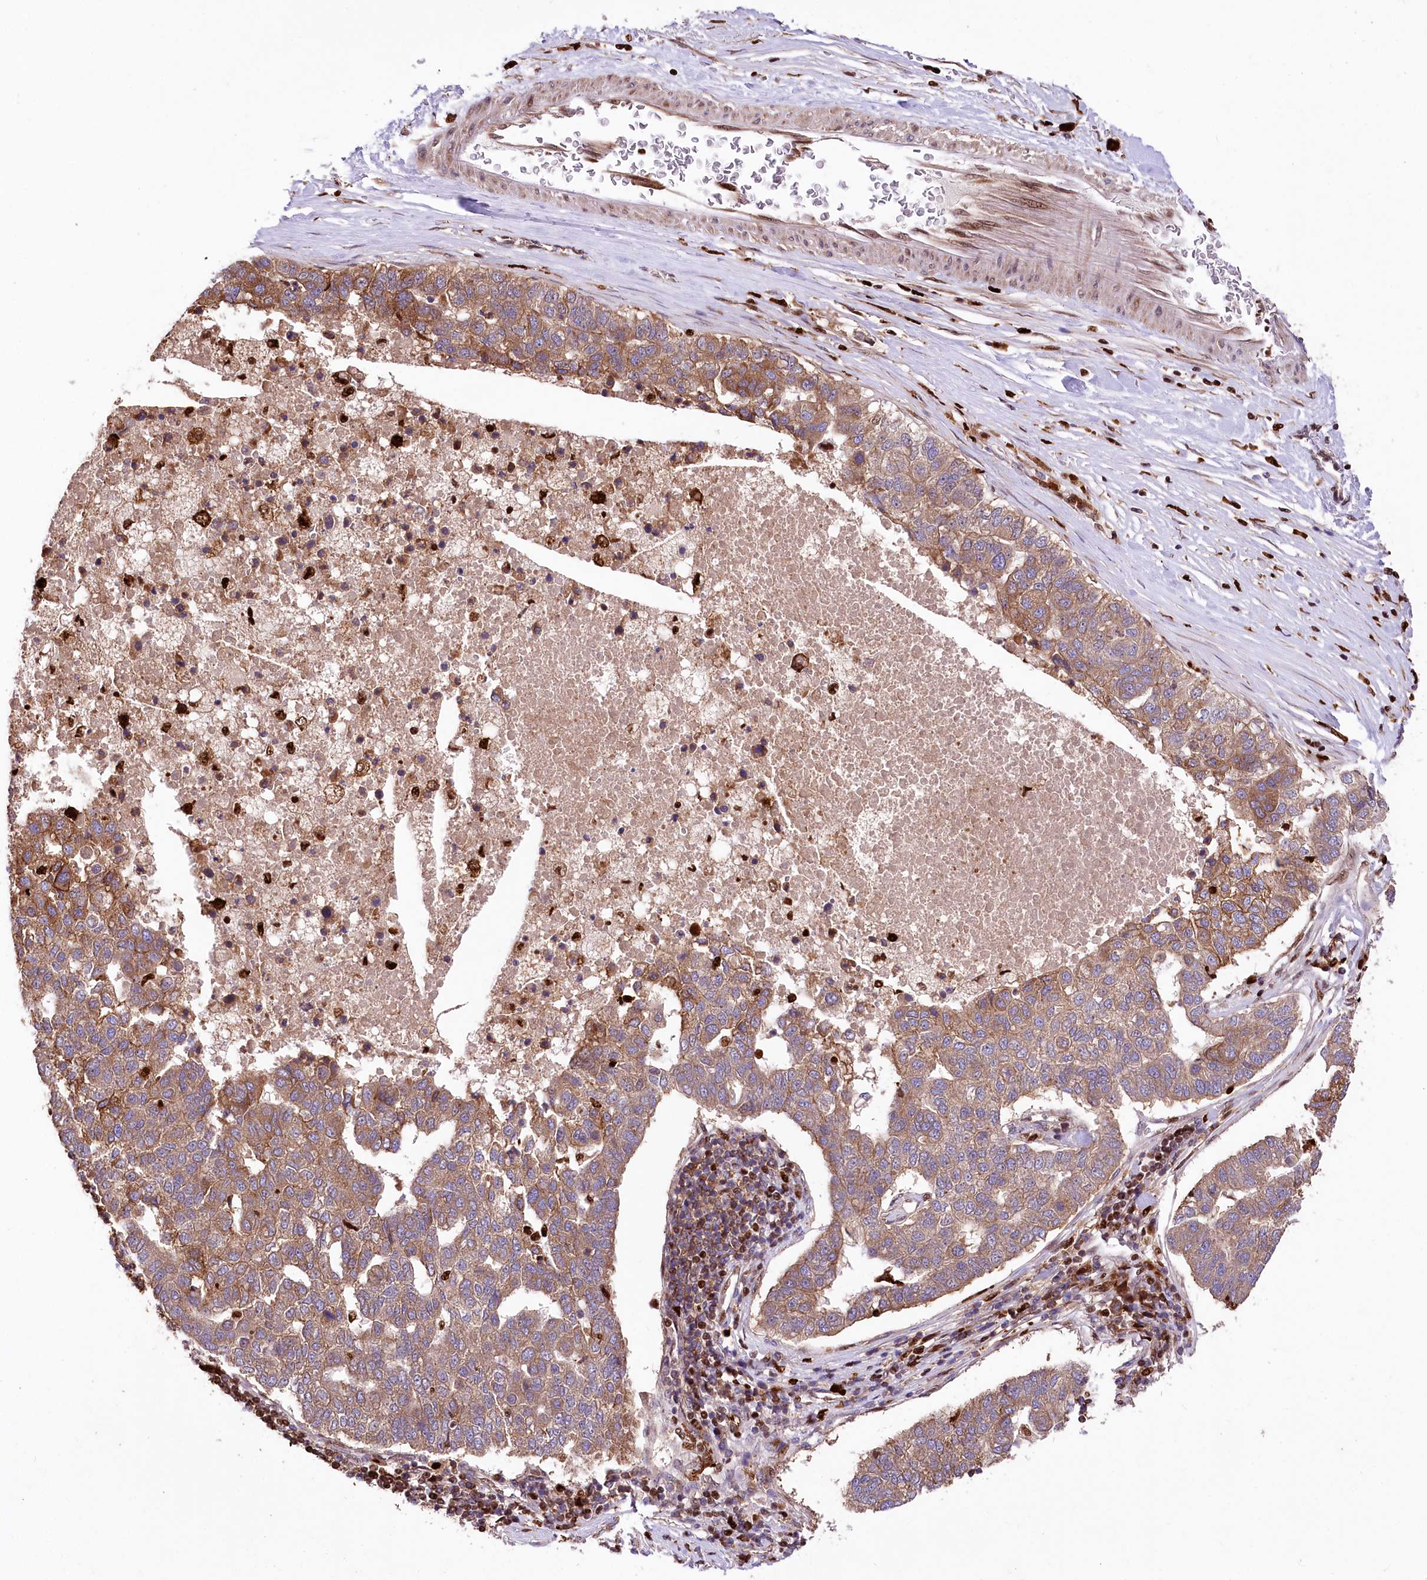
{"staining": {"intensity": "moderate", "quantity": ">75%", "location": "cytoplasmic/membranous"}, "tissue": "pancreatic cancer", "cell_type": "Tumor cells", "image_type": "cancer", "snomed": [{"axis": "morphology", "description": "Adenocarcinoma, NOS"}, {"axis": "topography", "description": "Pancreas"}], "caption": "A brown stain labels moderate cytoplasmic/membranous positivity of a protein in adenocarcinoma (pancreatic) tumor cells.", "gene": "FIGN", "patient": {"sex": "female", "age": 61}}